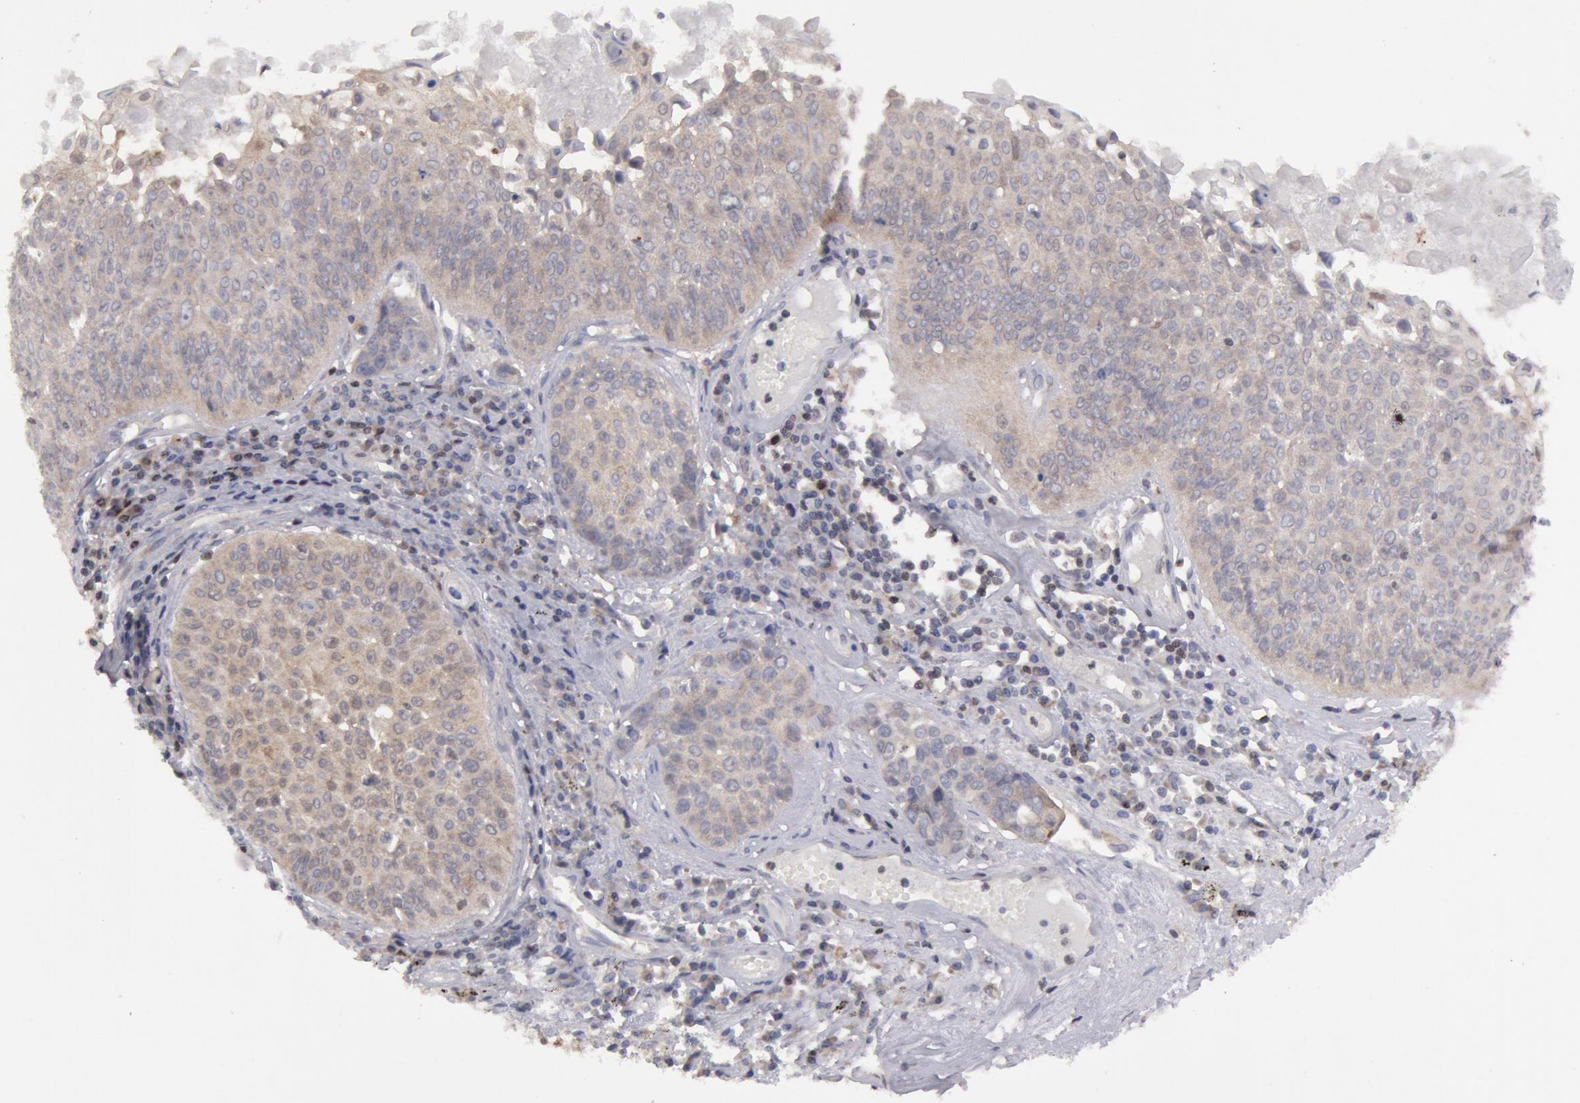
{"staining": {"intensity": "weak", "quantity": ">75%", "location": "cytoplasmic/membranous"}, "tissue": "lung cancer", "cell_type": "Tumor cells", "image_type": "cancer", "snomed": [{"axis": "morphology", "description": "Adenocarcinoma, NOS"}, {"axis": "topography", "description": "Lung"}], "caption": "Immunohistochemical staining of human lung cancer reveals low levels of weak cytoplasmic/membranous protein staining in approximately >75% of tumor cells. (DAB IHC, brown staining for protein, blue staining for nuclei).", "gene": "ERBB2", "patient": {"sex": "male", "age": 60}}